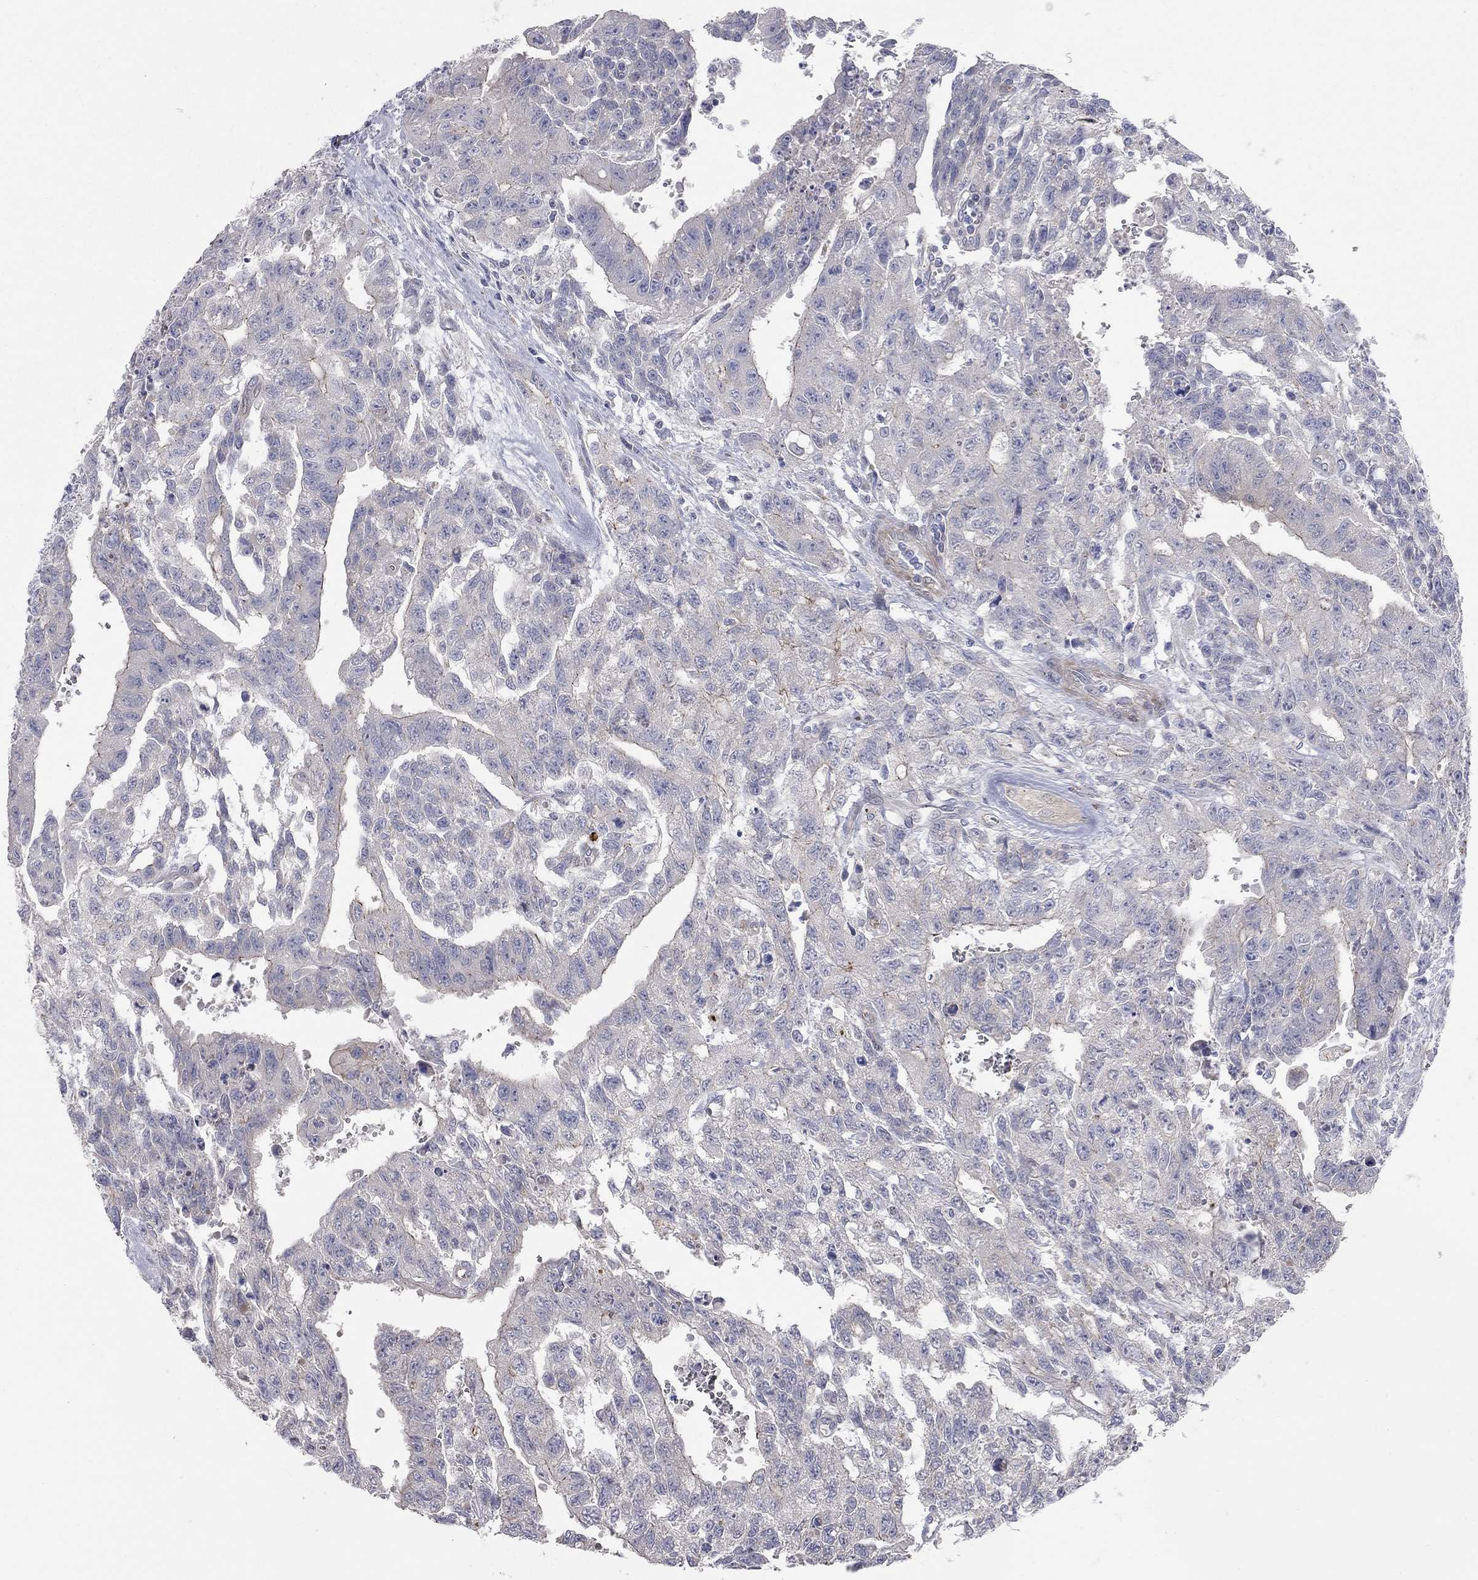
{"staining": {"intensity": "strong", "quantity": "<25%", "location": "cytoplasmic/membranous"}, "tissue": "testis cancer", "cell_type": "Tumor cells", "image_type": "cancer", "snomed": [{"axis": "morphology", "description": "Carcinoma, Embryonal, NOS"}, {"axis": "topography", "description": "Testis"}], "caption": "A high-resolution histopathology image shows immunohistochemistry (IHC) staining of embryonal carcinoma (testis), which displays strong cytoplasmic/membranous positivity in about <25% of tumor cells.", "gene": "KANSL1L", "patient": {"sex": "male", "age": 24}}